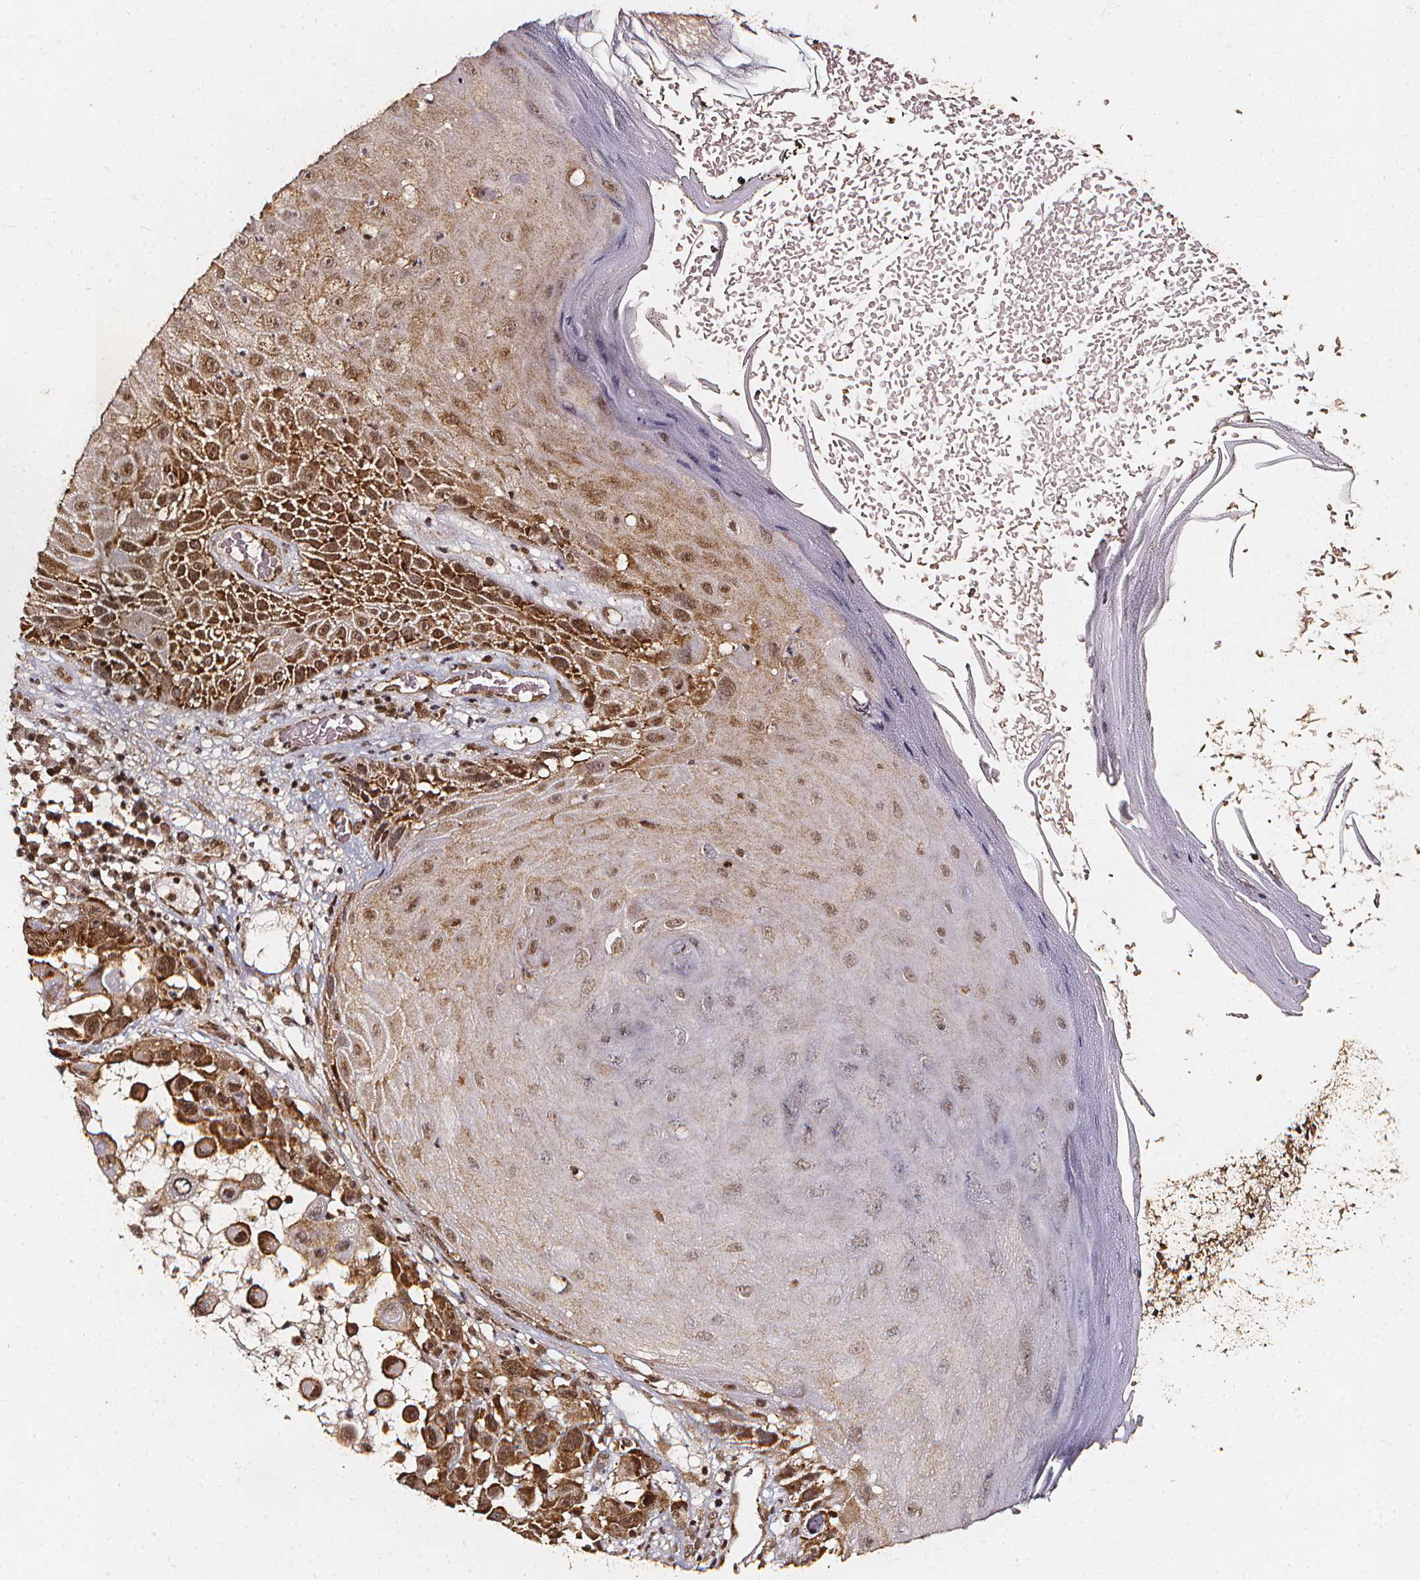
{"staining": {"intensity": "strong", "quantity": ">75%", "location": "cytoplasmic/membranous,nuclear"}, "tissue": "skin cancer", "cell_type": "Tumor cells", "image_type": "cancer", "snomed": [{"axis": "morphology", "description": "Squamous cell carcinoma, NOS"}, {"axis": "topography", "description": "Skin"}], "caption": "Immunohistochemistry (IHC) photomicrograph of neoplastic tissue: skin squamous cell carcinoma stained using IHC displays high levels of strong protein expression localized specifically in the cytoplasmic/membranous and nuclear of tumor cells, appearing as a cytoplasmic/membranous and nuclear brown color.", "gene": "SMN1", "patient": {"sex": "male", "age": 81}}